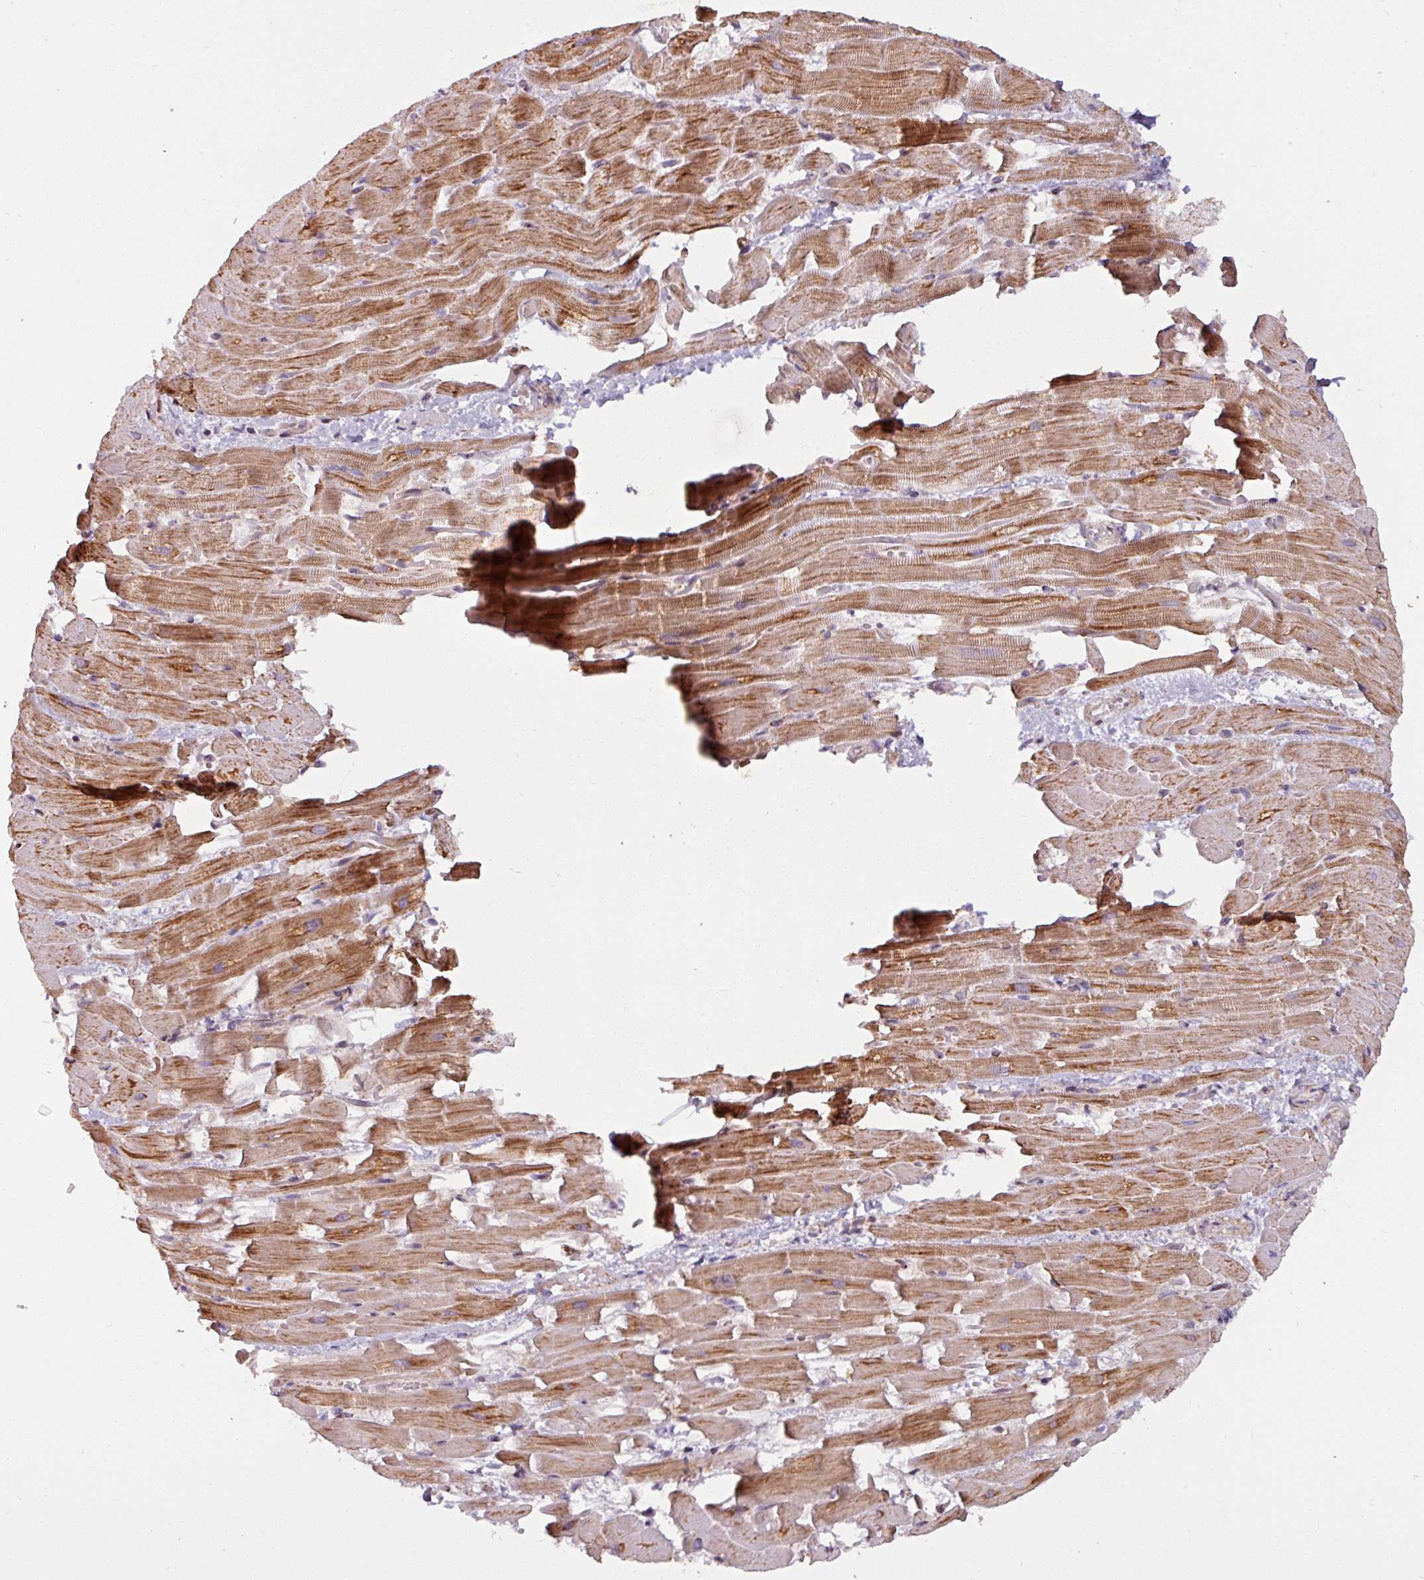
{"staining": {"intensity": "moderate", "quantity": ">75%", "location": "cytoplasmic/membranous"}, "tissue": "heart muscle", "cell_type": "Cardiomyocytes", "image_type": "normal", "snomed": [{"axis": "morphology", "description": "Normal tissue, NOS"}, {"axis": "topography", "description": "Heart"}], "caption": "High-magnification brightfield microscopy of normal heart muscle stained with DAB (3,3'-diaminobenzidine) (brown) and counterstained with hematoxylin (blue). cardiomyocytes exhibit moderate cytoplasmic/membranous staining is seen in approximately>75% of cells. The staining was performed using DAB to visualize the protein expression in brown, while the nuclei were stained in blue with hematoxylin (Magnification: 20x).", "gene": "MAGT1", "patient": {"sex": "male", "age": 37}}